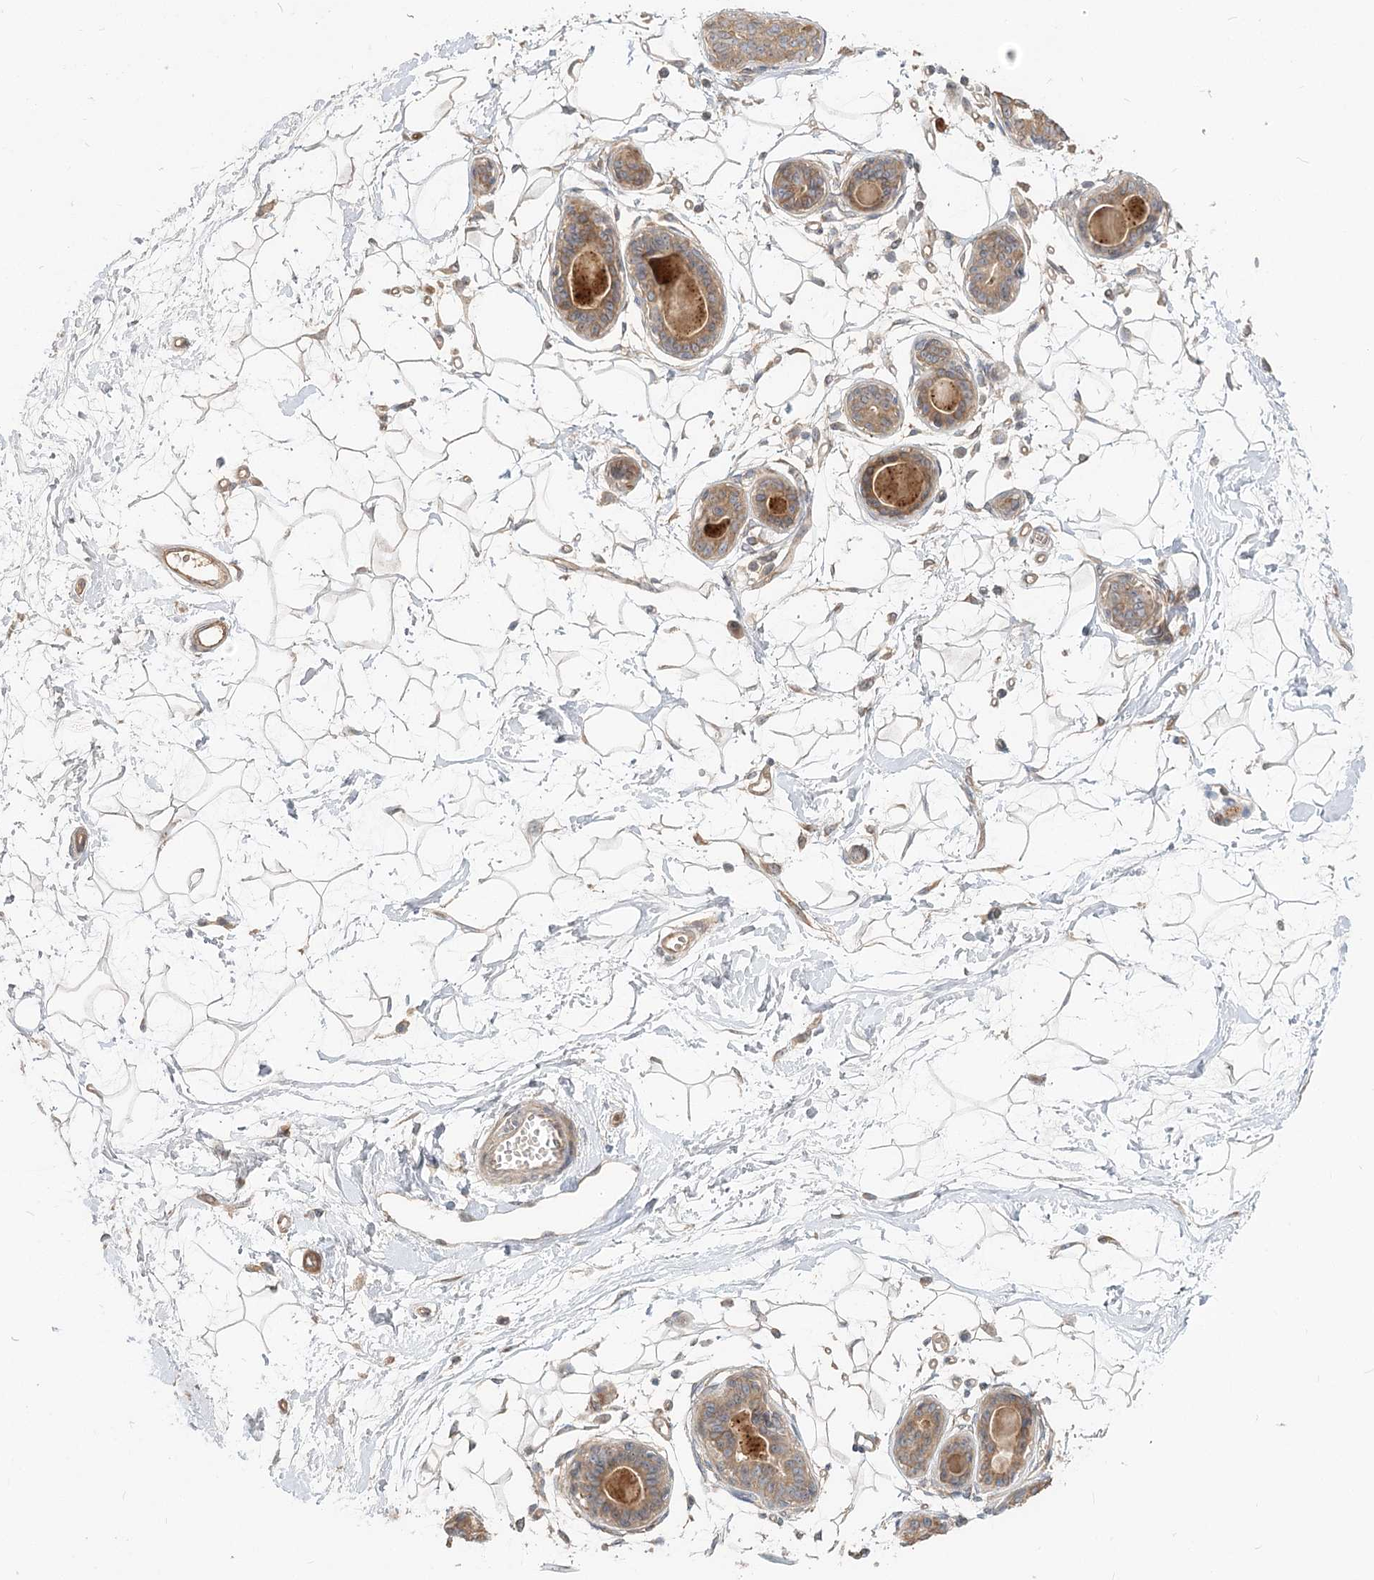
{"staining": {"intensity": "negative", "quantity": "none", "location": "none"}, "tissue": "breast", "cell_type": "Adipocytes", "image_type": "normal", "snomed": [{"axis": "morphology", "description": "Normal tissue, NOS"}, {"axis": "topography", "description": "Breast"}], "caption": "Adipocytes are negative for brown protein staining in normal breast. Brightfield microscopy of immunohistochemistry (IHC) stained with DAB (3,3'-diaminobenzidine) (brown) and hematoxylin (blue), captured at high magnification.", "gene": "GUCY2C", "patient": {"sex": "female", "age": 45}}